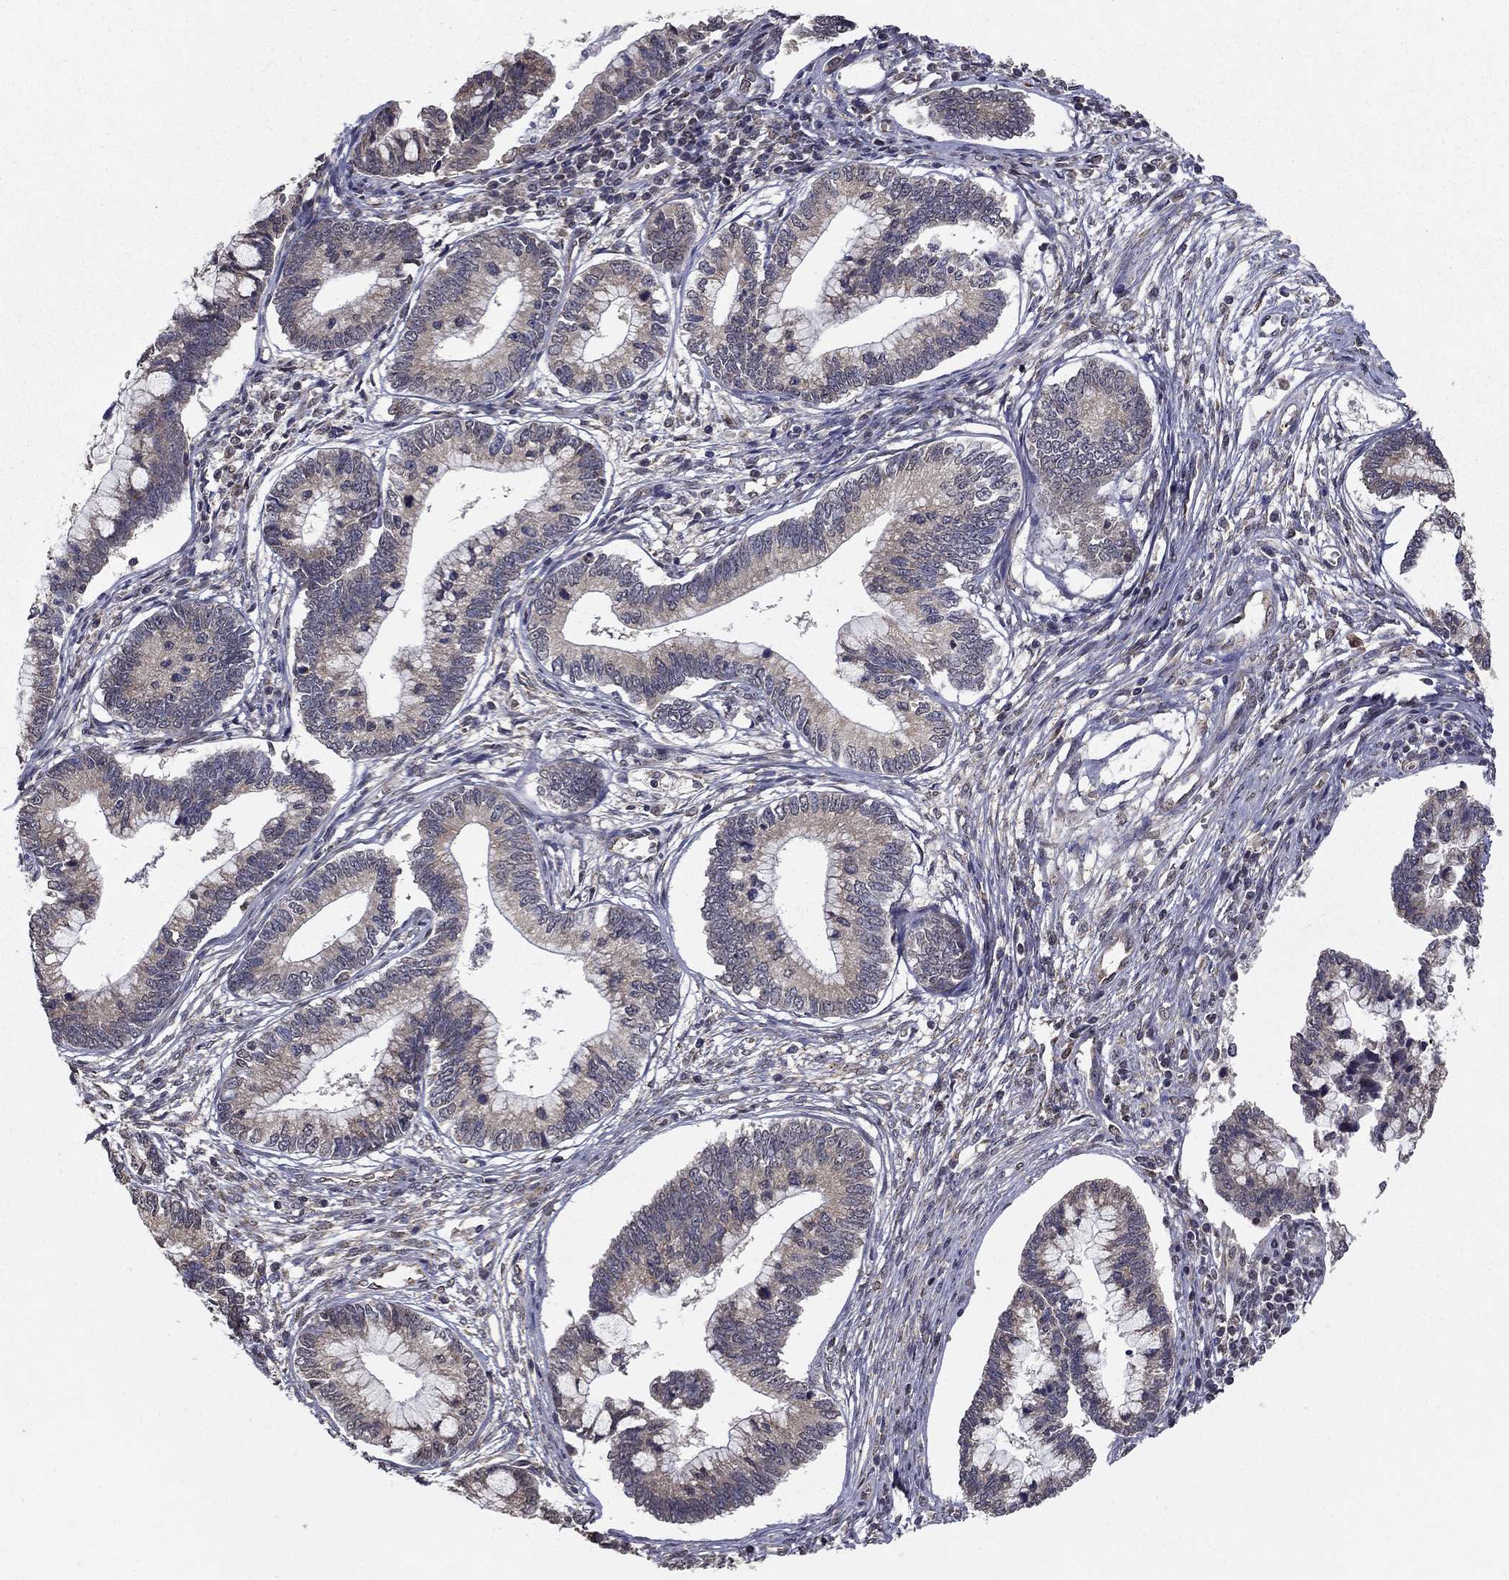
{"staining": {"intensity": "weak", "quantity": "<25%", "location": "cytoplasmic/membranous"}, "tissue": "cervical cancer", "cell_type": "Tumor cells", "image_type": "cancer", "snomed": [{"axis": "morphology", "description": "Adenocarcinoma, NOS"}, {"axis": "topography", "description": "Cervix"}], "caption": "Tumor cells are negative for brown protein staining in cervical cancer. (DAB IHC with hematoxylin counter stain).", "gene": "SLC2A13", "patient": {"sex": "female", "age": 44}}